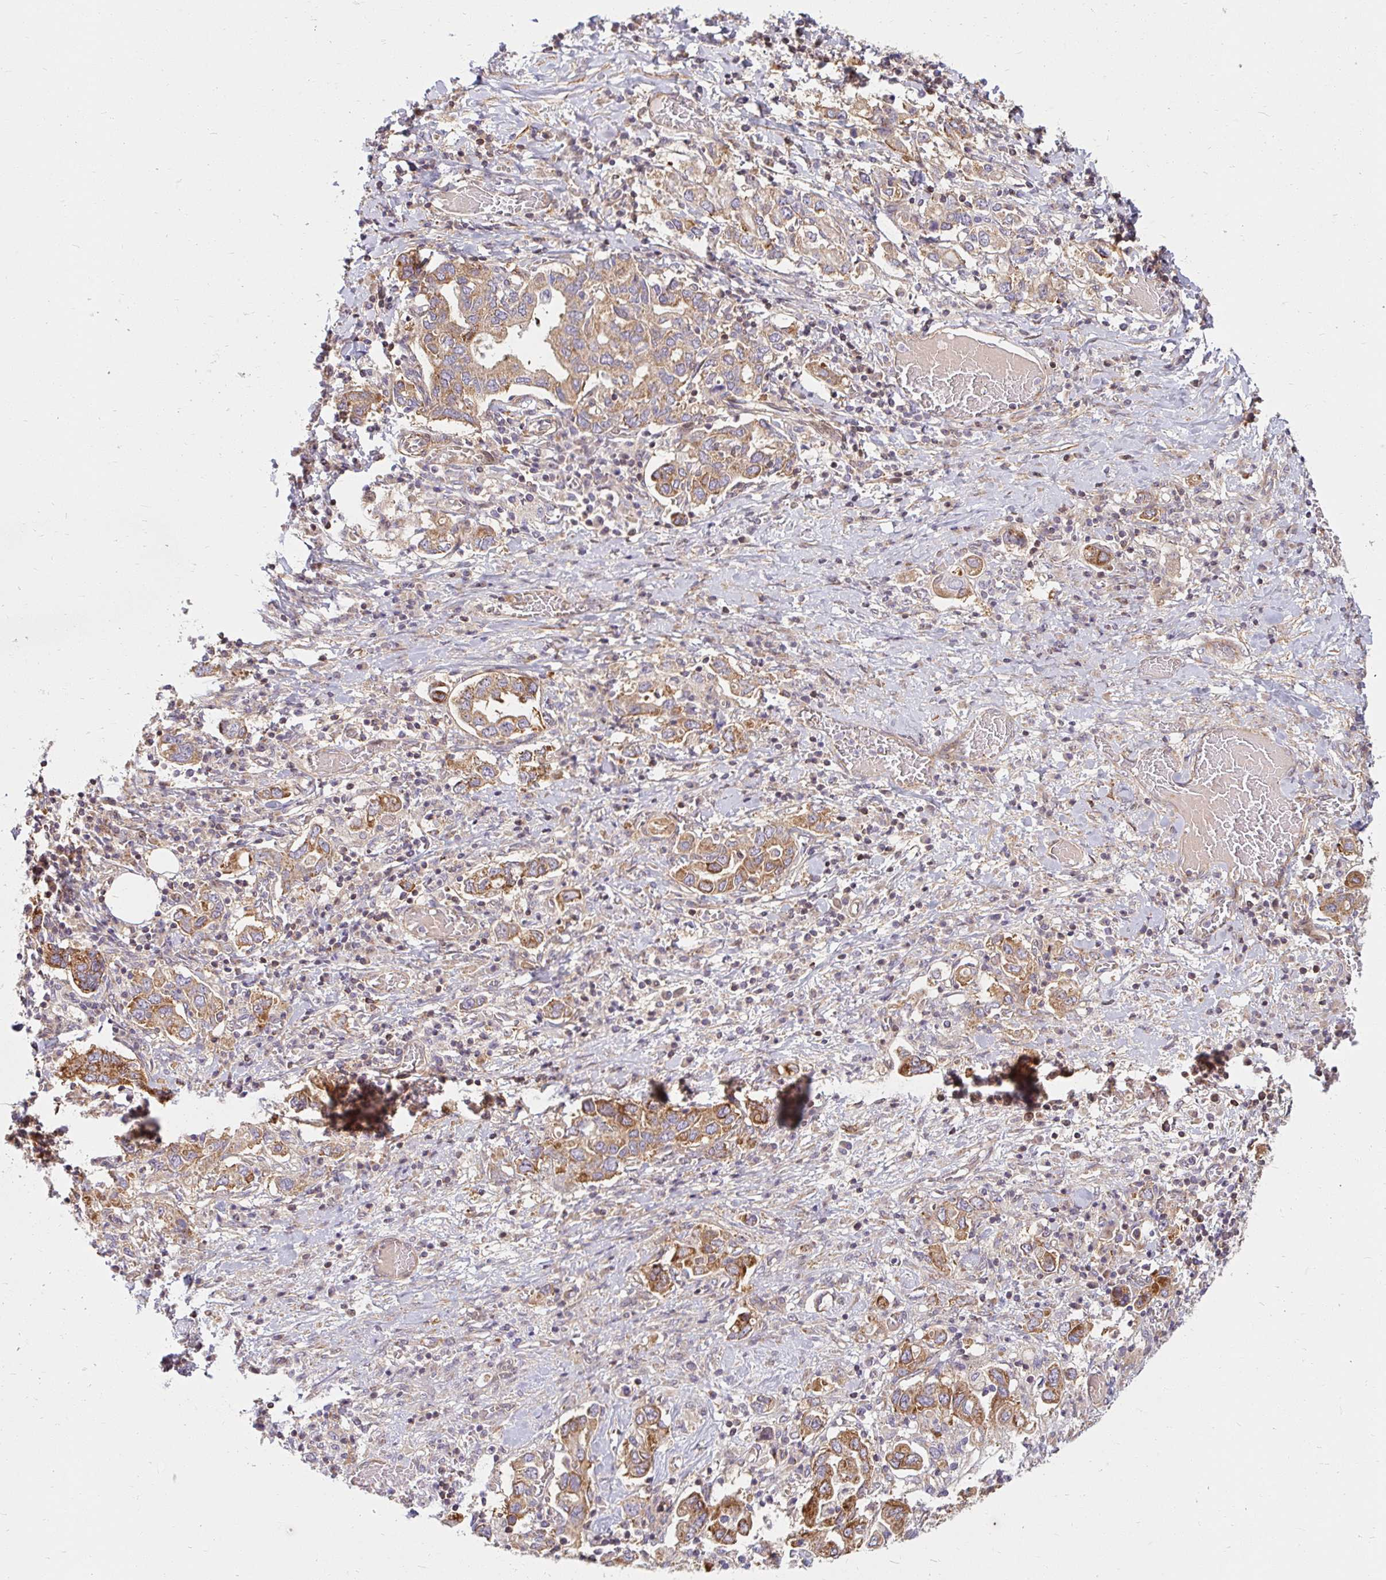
{"staining": {"intensity": "moderate", "quantity": ">75%", "location": "cytoplasmic/membranous"}, "tissue": "stomach cancer", "cell_type": "Tumor cells", "image_type": "cancer", "snomed": [{"axis": "morphology", "description": "Adenocarcinoma, NOS"}, {"axis": "topography", "description": "Stomach, upper"}, {"axis": "topography", "description": "Stomach"}], "caption": "Human stomach adenocarcinoma stained with a brown dye demonstrates moderate cytoplasmic/membranous positive positivity in about >75% of tumor cells.", "gene": "BTF3", "patient": {"sex": "male", "age": 62}}